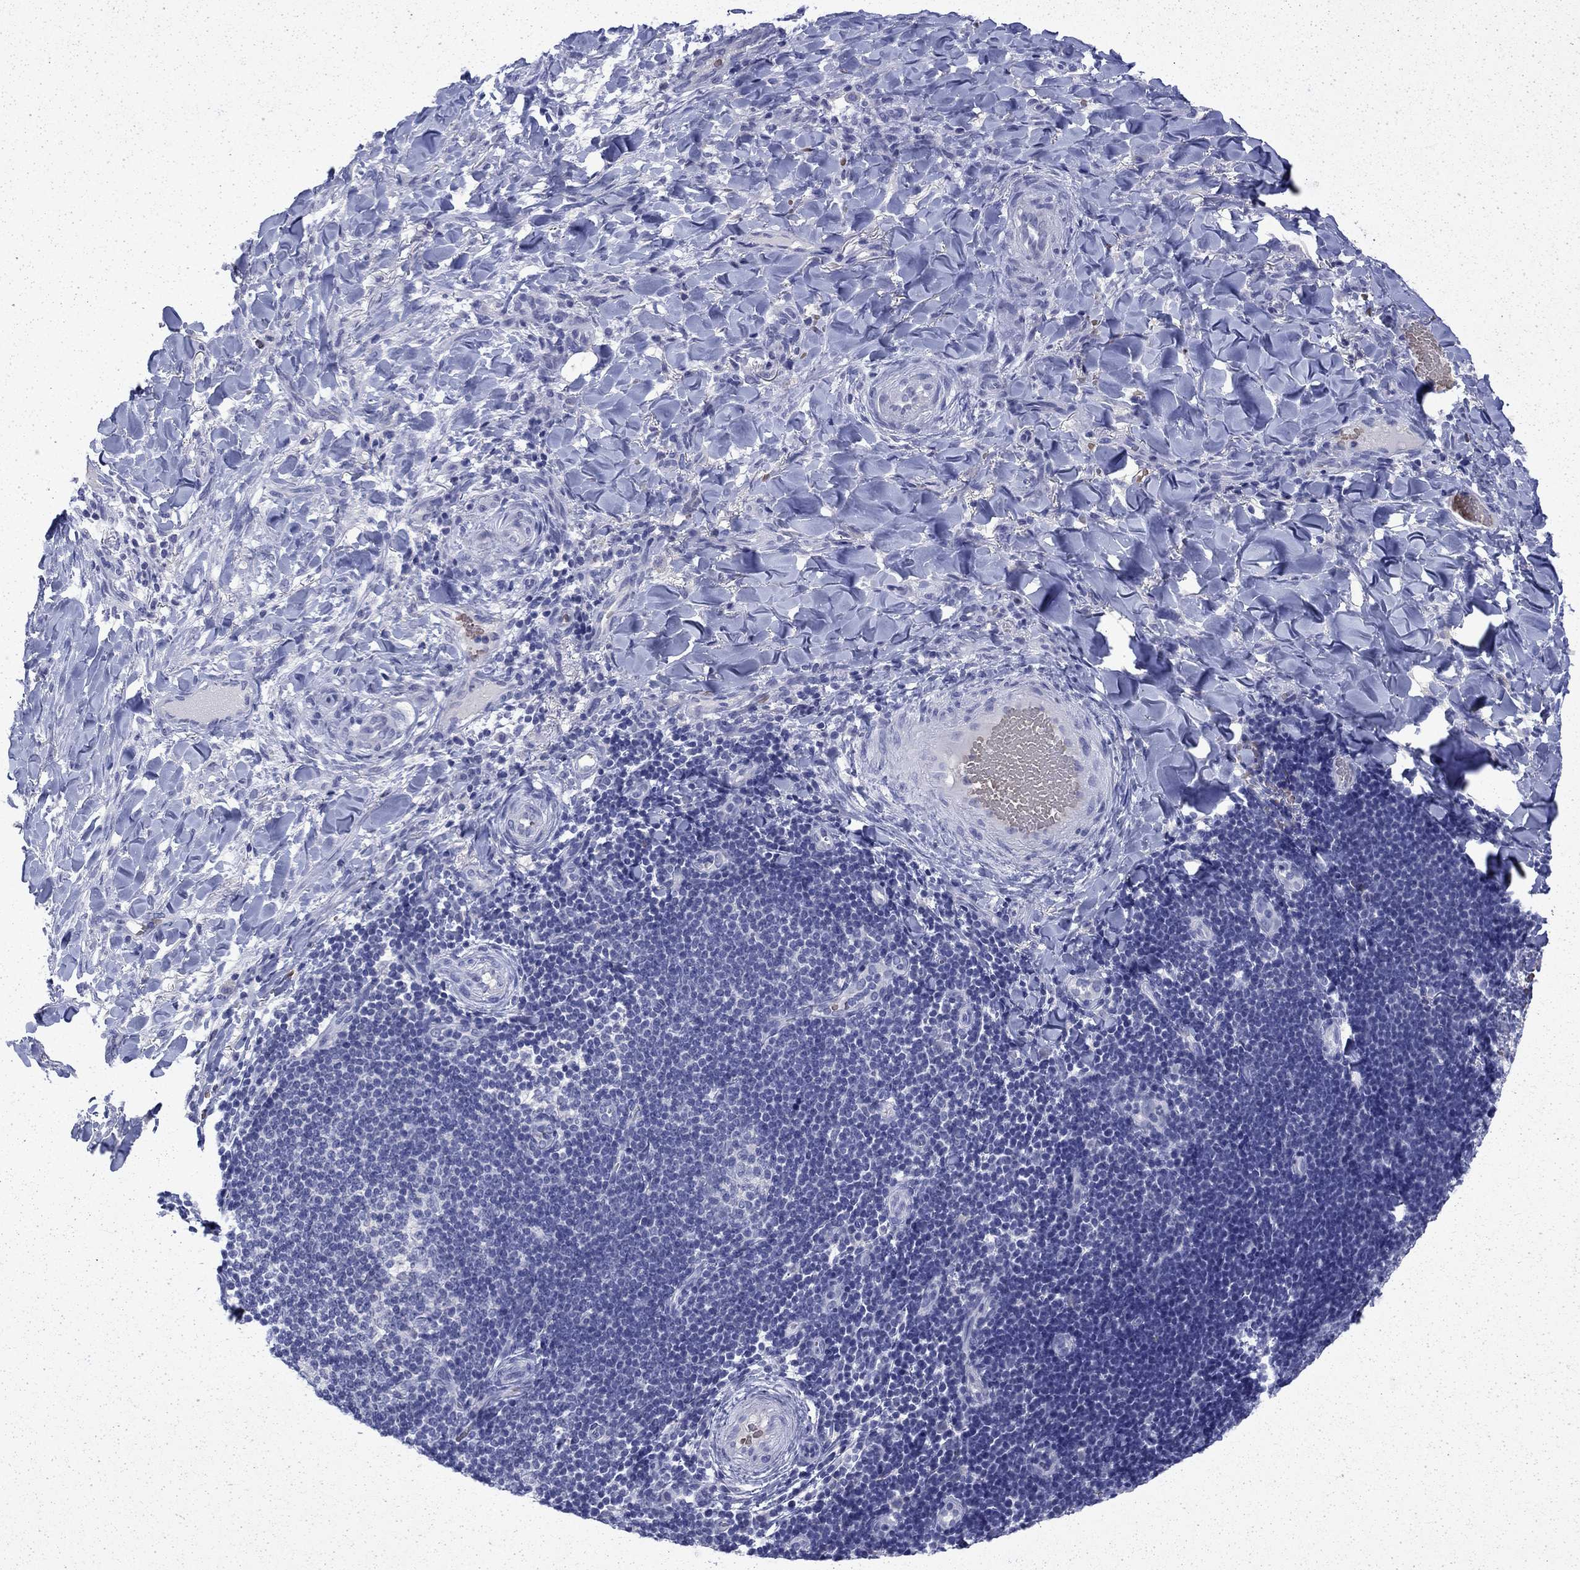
{"staining": {"intensity": "negative", "quantity": "none", "location": "none"}, "tissue": "skin cancer", "cell_type": "Tumor cells", "image_type": "cancer", "snomed": [{"axis": "morphology", "description": "Basal cell carcinoma"}, {"axis": "topography", "description": "Skin"}], "caption": "This is an immunohistochemistry histopathology image of human skin cancer. There is no expression in tumor cells.", "gene": "ENPP6", "patient": {"sex": "female", "age": 69}}